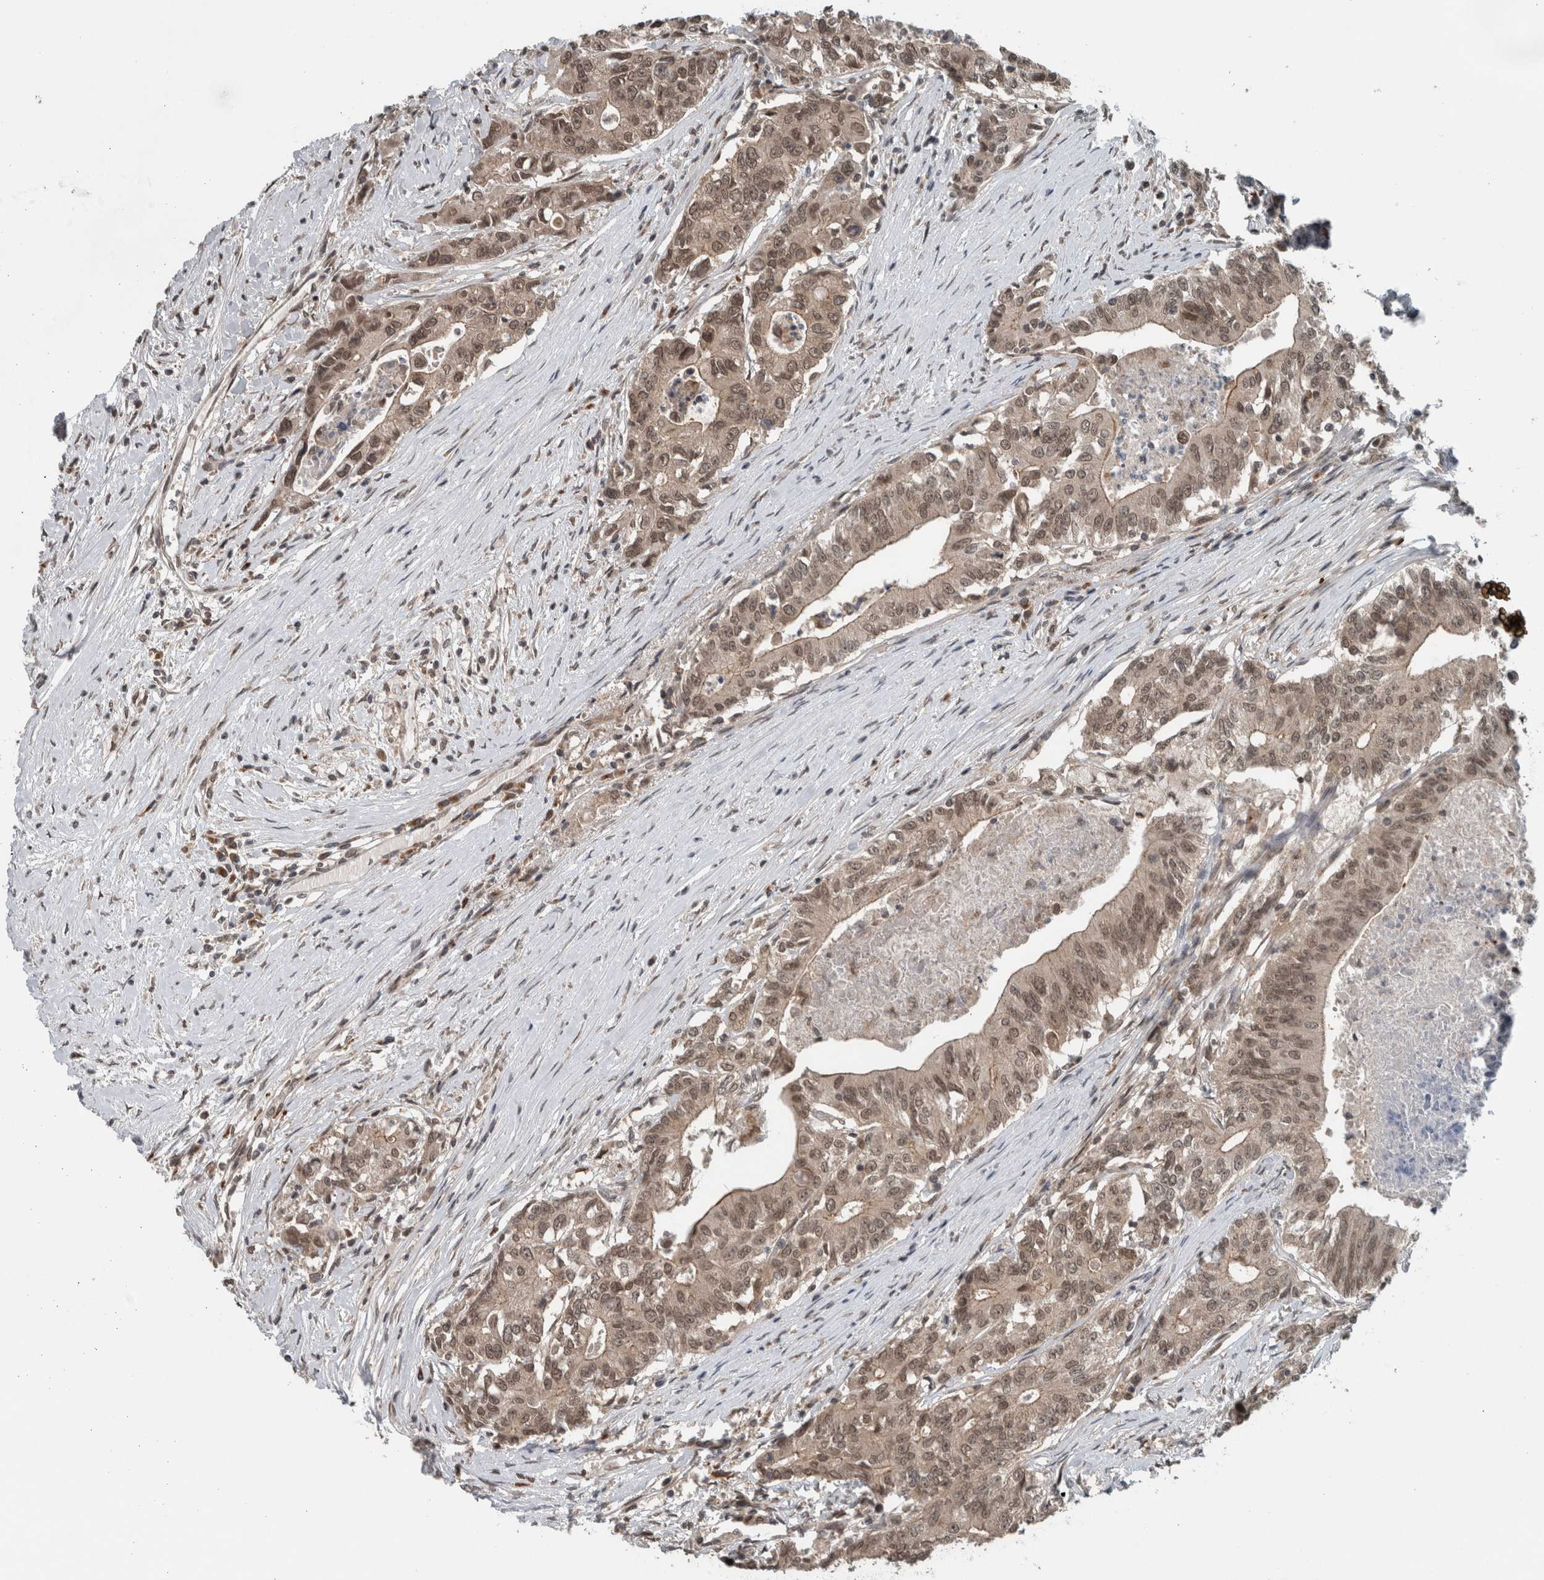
{"staining": {"intensity": "moderate", "quantity": ">75%", "location": "cytoplasmic/membranous,nuclear"}, "tissue": "colorectal cancer", "cell_type": "Tumor cells", "image_type": "cancer", "snomed": [{"axis": "morphology", "description": "Adenocarcinoma, NOS"}, {"axis": "topography", "description": "Colon"}], "caption": "A medium amount of moderate cytoplasmic/membranous and nuclear expression is appreciated in approximately >75% of tumor cells in colorectal cancer tissue.", "gene": "SPAG7", "patient": {"sex": "female", "age": 77}}